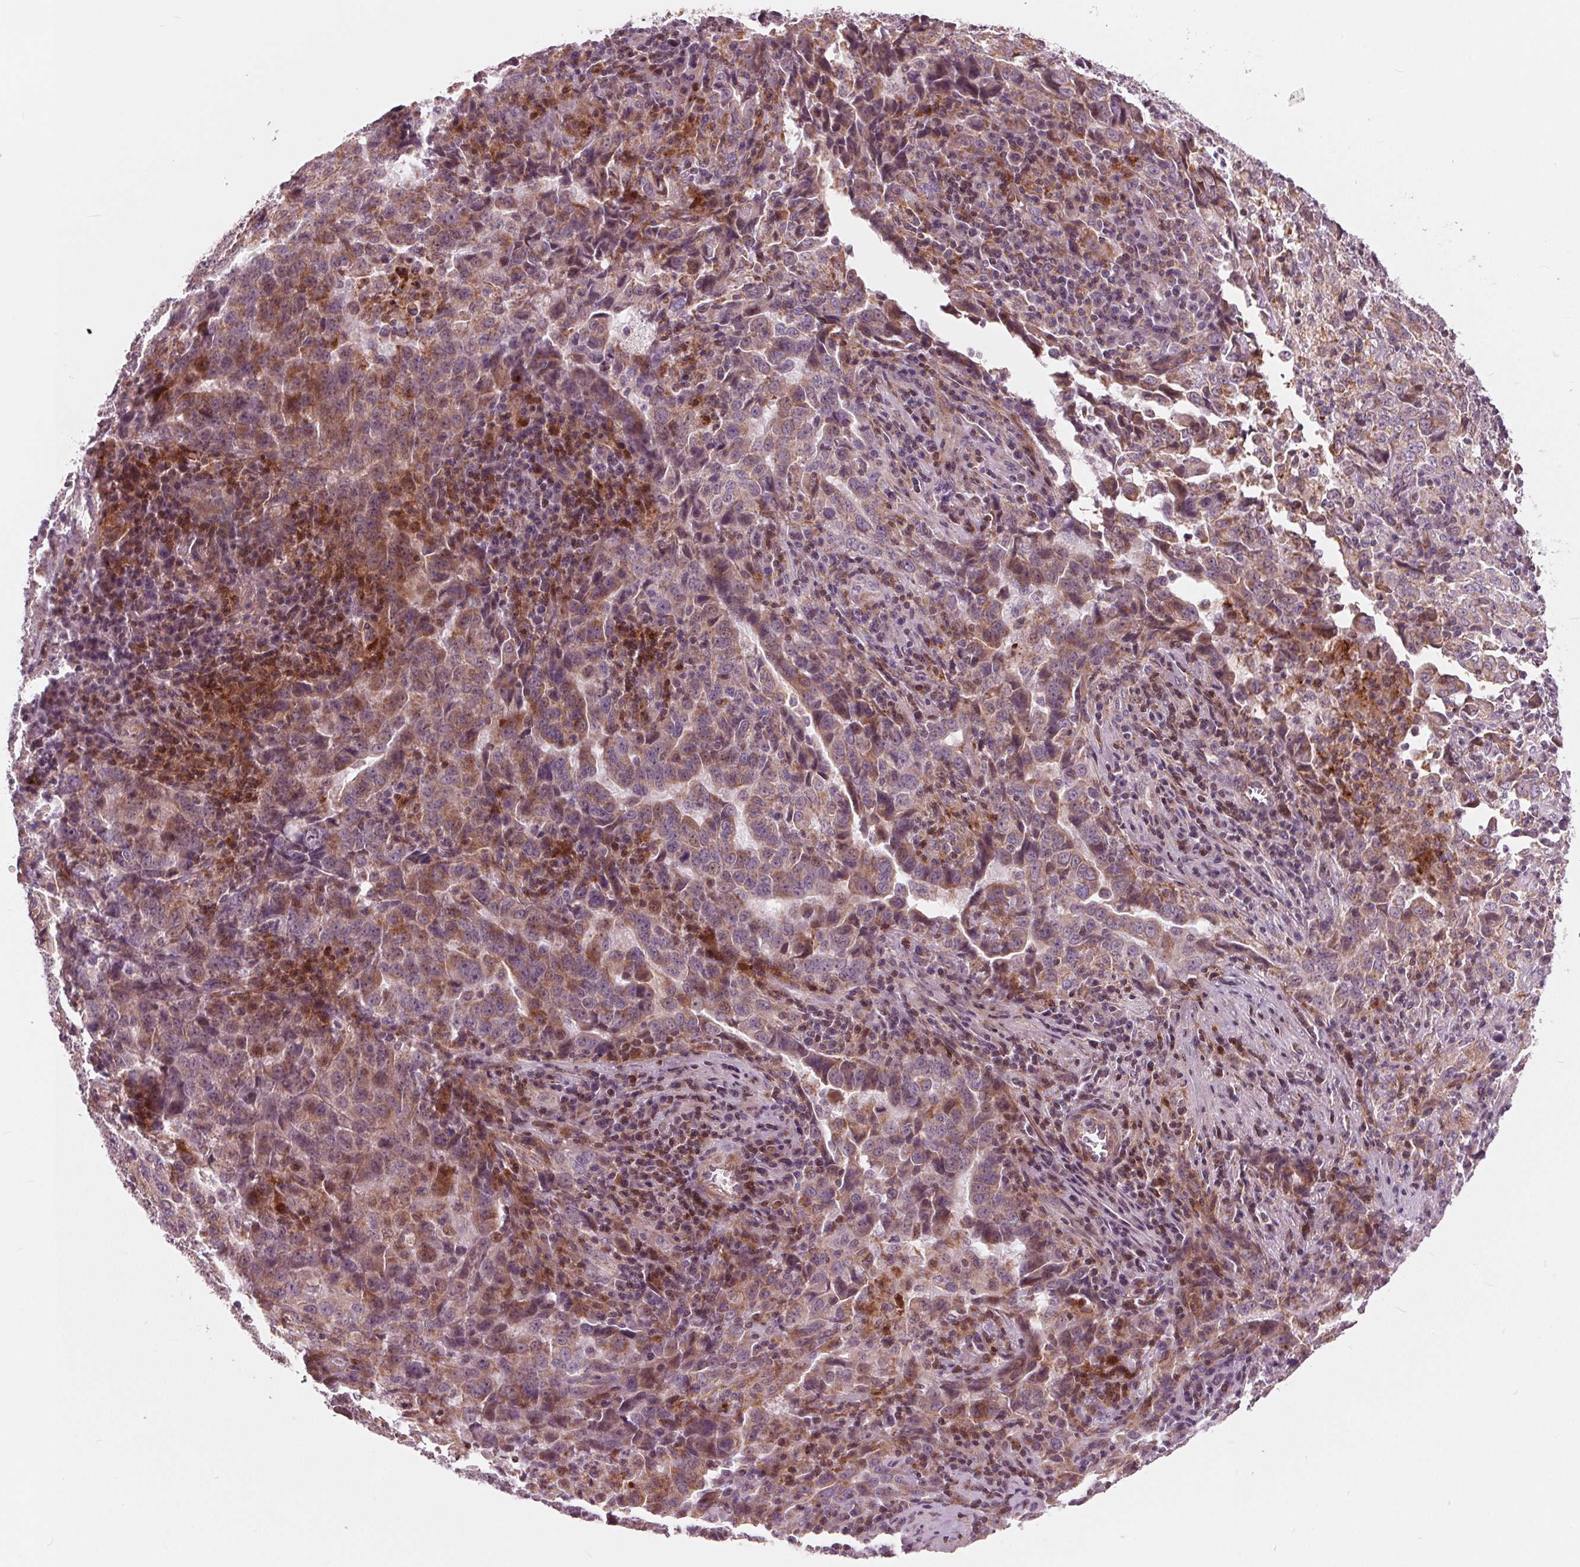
{"staining": {"intensity": "moderate", "quantity": "25%-75%", "location": "cytoplasmic/membranous"}, "tissue": "lung cancer", "cell_type": "Tumor cells", "image_type": "cancer", "snomed": [{"axis": "morphology", "description": "Adenocarcinoma, NOS"}, {"axis": "topography", "description": "Lung"}], "caption": "Immunohistochemical staining of human lung adenocarcinoma reveals medium levels of moderate cytoplasmic/membranous expression in about 25%-75% of tumor cells. (brown staining indicates protein expression, while blue staining denotes nuclei).", "gene": "DCAF4L2", "patient": {"sex": "male", "age": 67}}